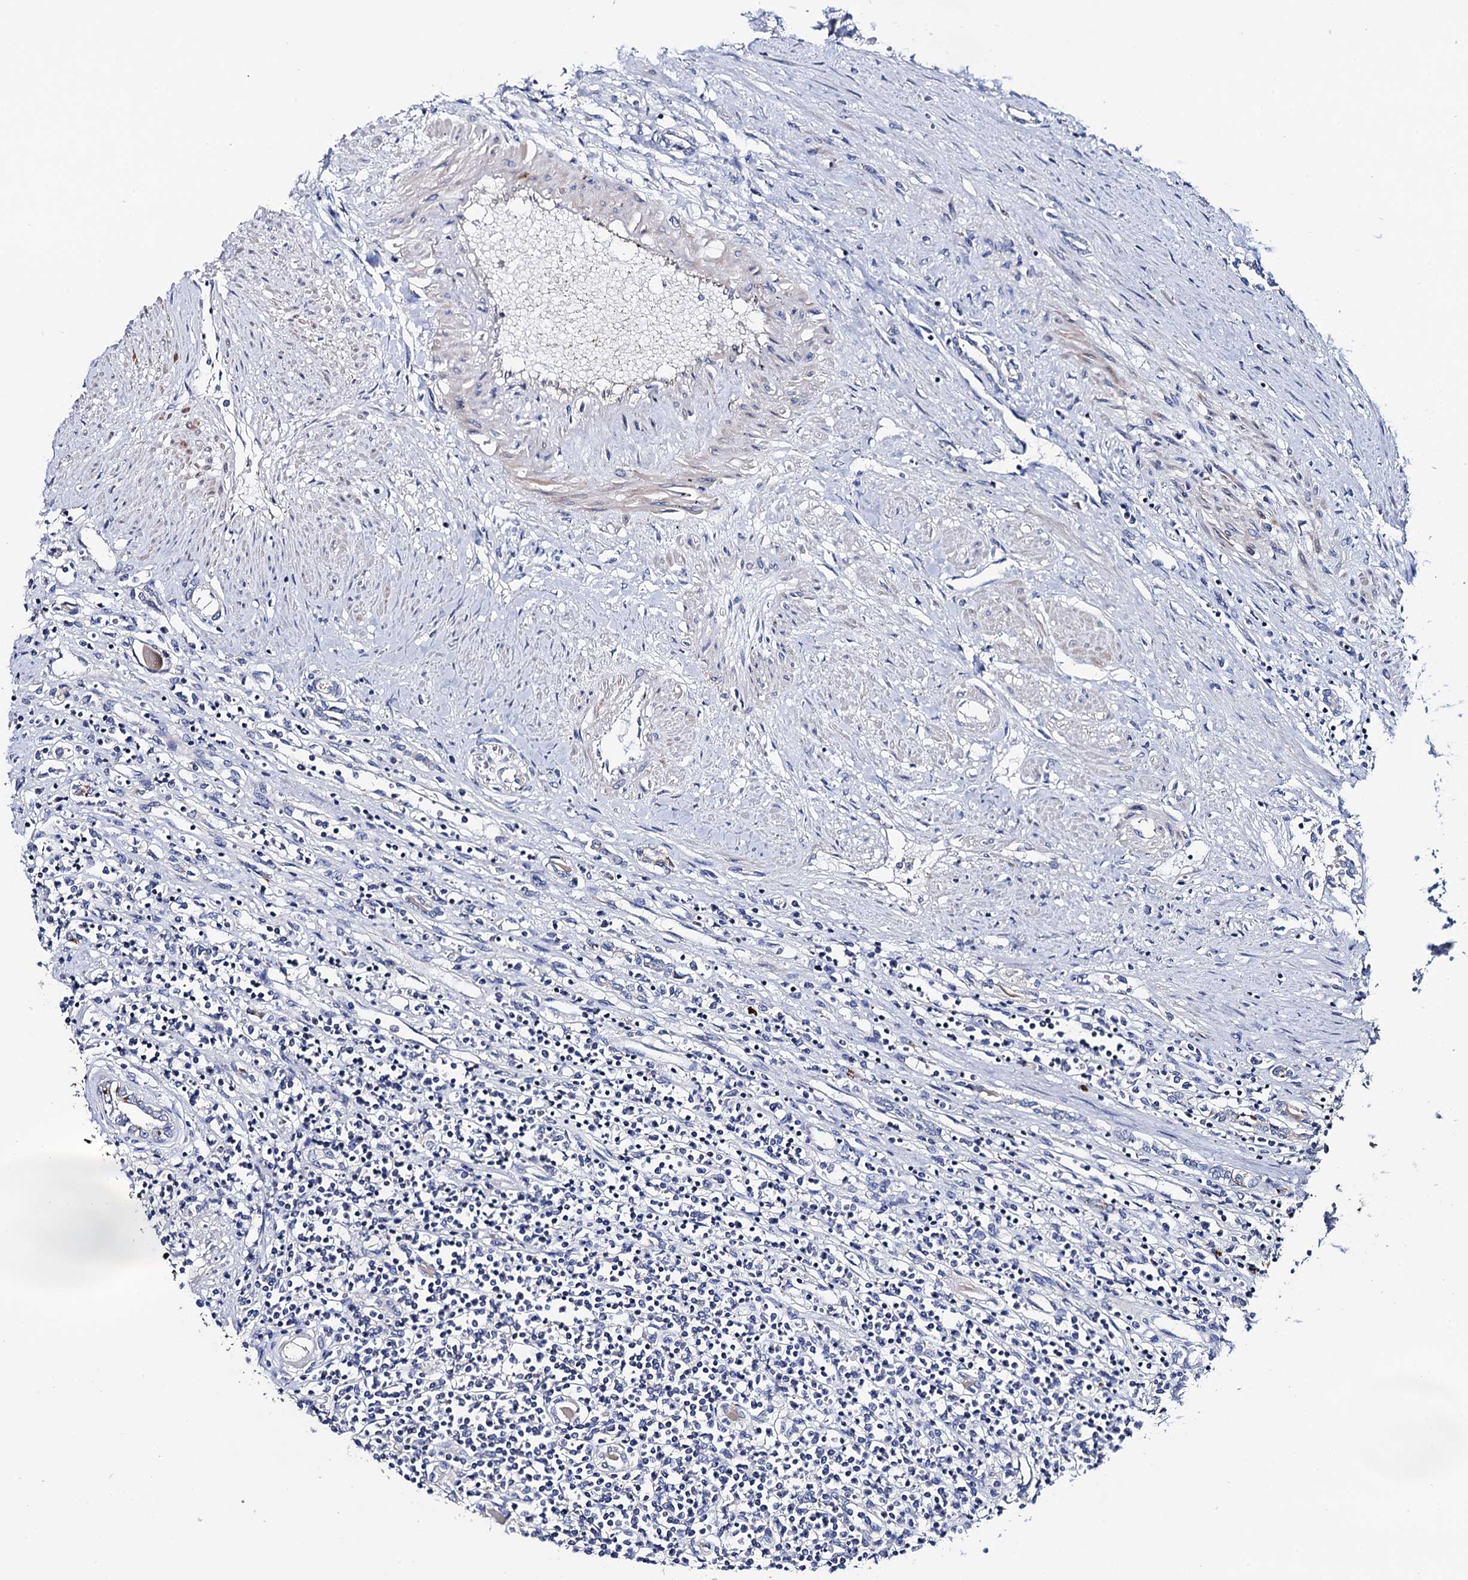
{"staining": {"intensity": "negative", "quantity": "none", "location": "none"}, "tissue": "renal cancer", "cell_type": "Tumor cells", "image_type": "cancer", "snomed": [{"axis": "morphology", "description": "Adenocarcinoma, NOS"}, {"axis": "topography", "description": "Kidney"}], "caption": "Immunohistochemical staining of human renal cancer (adenocarcinoma) shows no significant staining in tumor cells.", "gene": "MRPL48", "patient": {"sex": "male", "age": 59}}